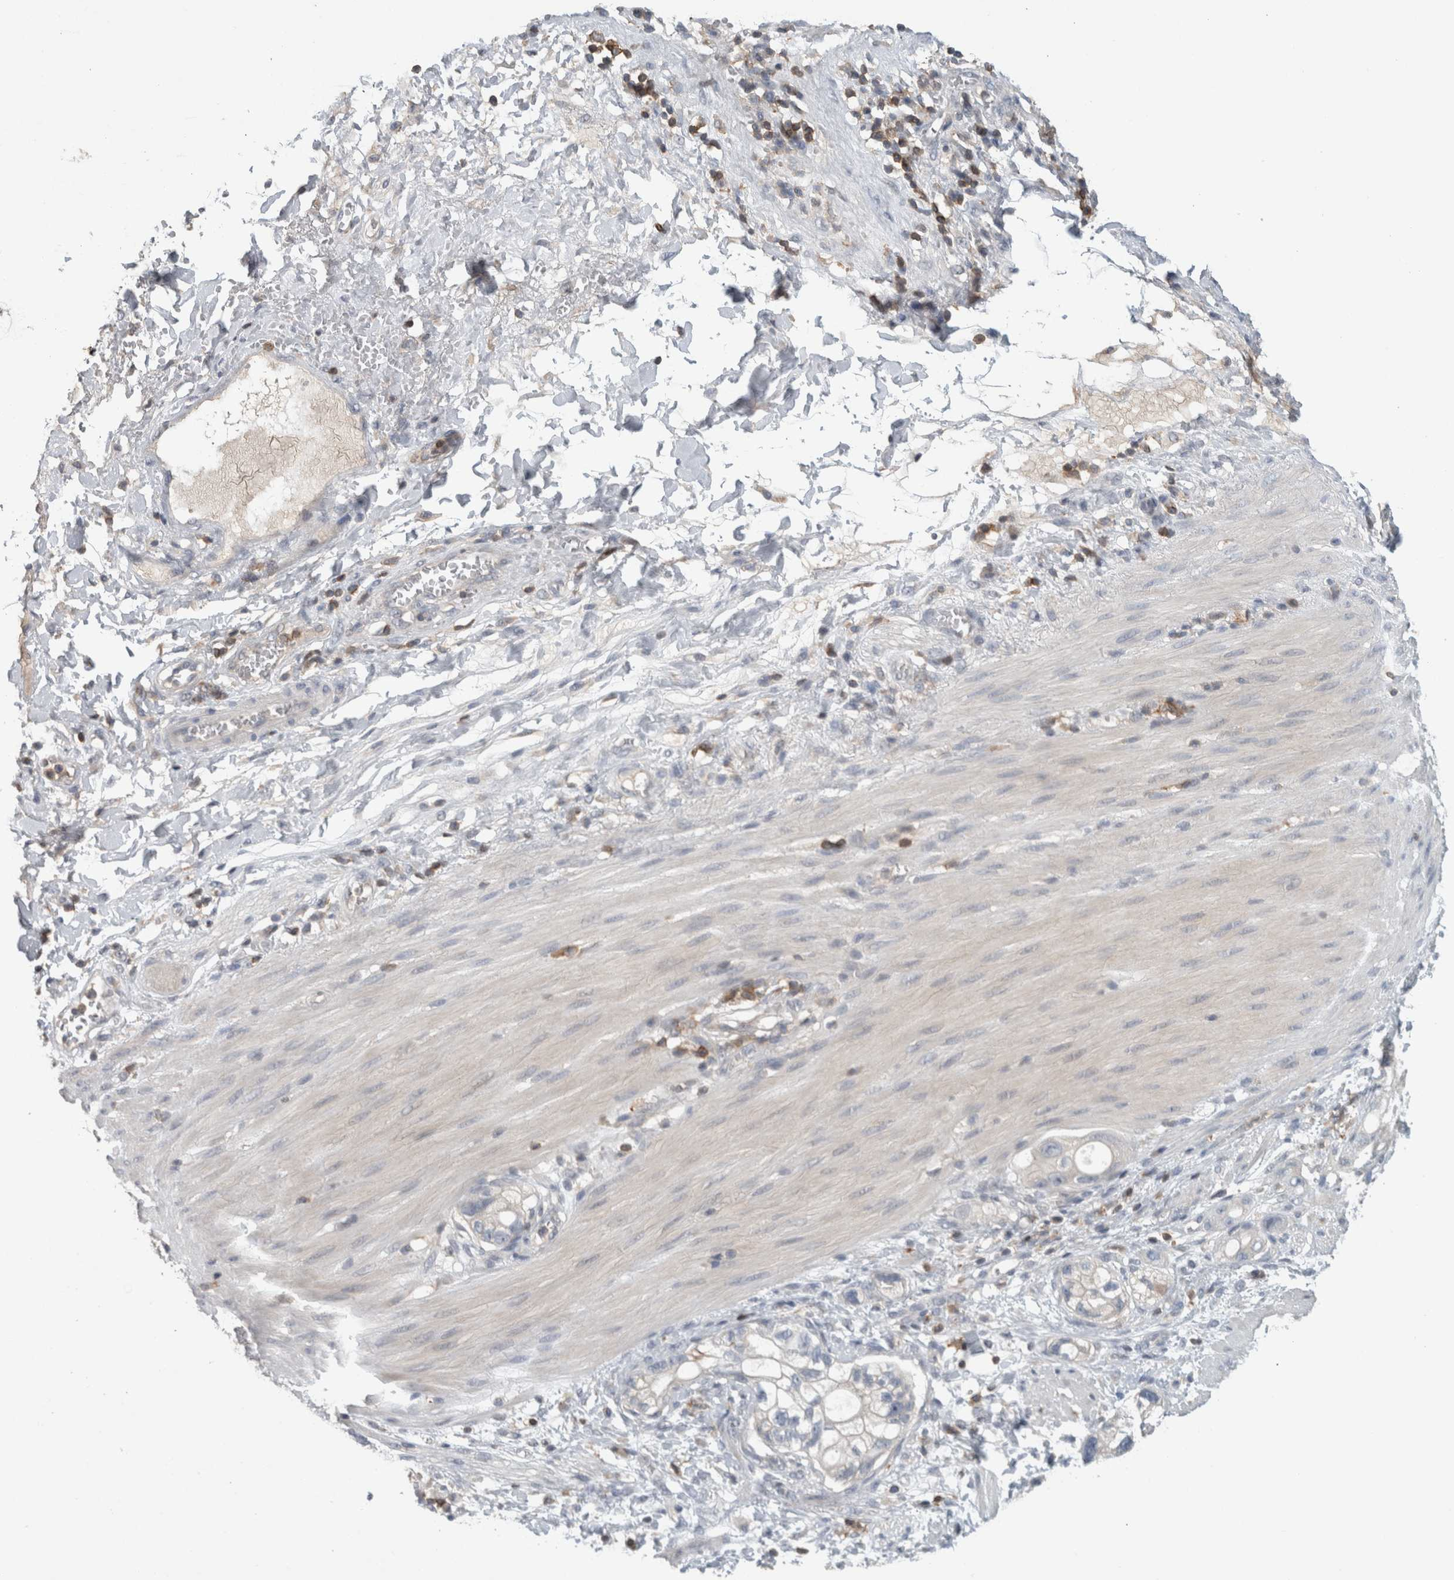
{"staining": {"intensity": "negative", "quantity": "none", "location": "none"}, "tissue": "stomach cancer", "cell_type": "Tumor cells", "image_type": "cancer", "snomed": [{"axis": "morphology", "description": "Adenocarcinoma, NOS"}, {"axis": "topography", "description": "Stomach"}, {"axis": "topography", "description": "Stomach, lower"}], "caption": "Tumor cells show no significant expression in stomach cancer.", "gene": "GFRA2", "patient": {"sex": "female", "age": 48}}